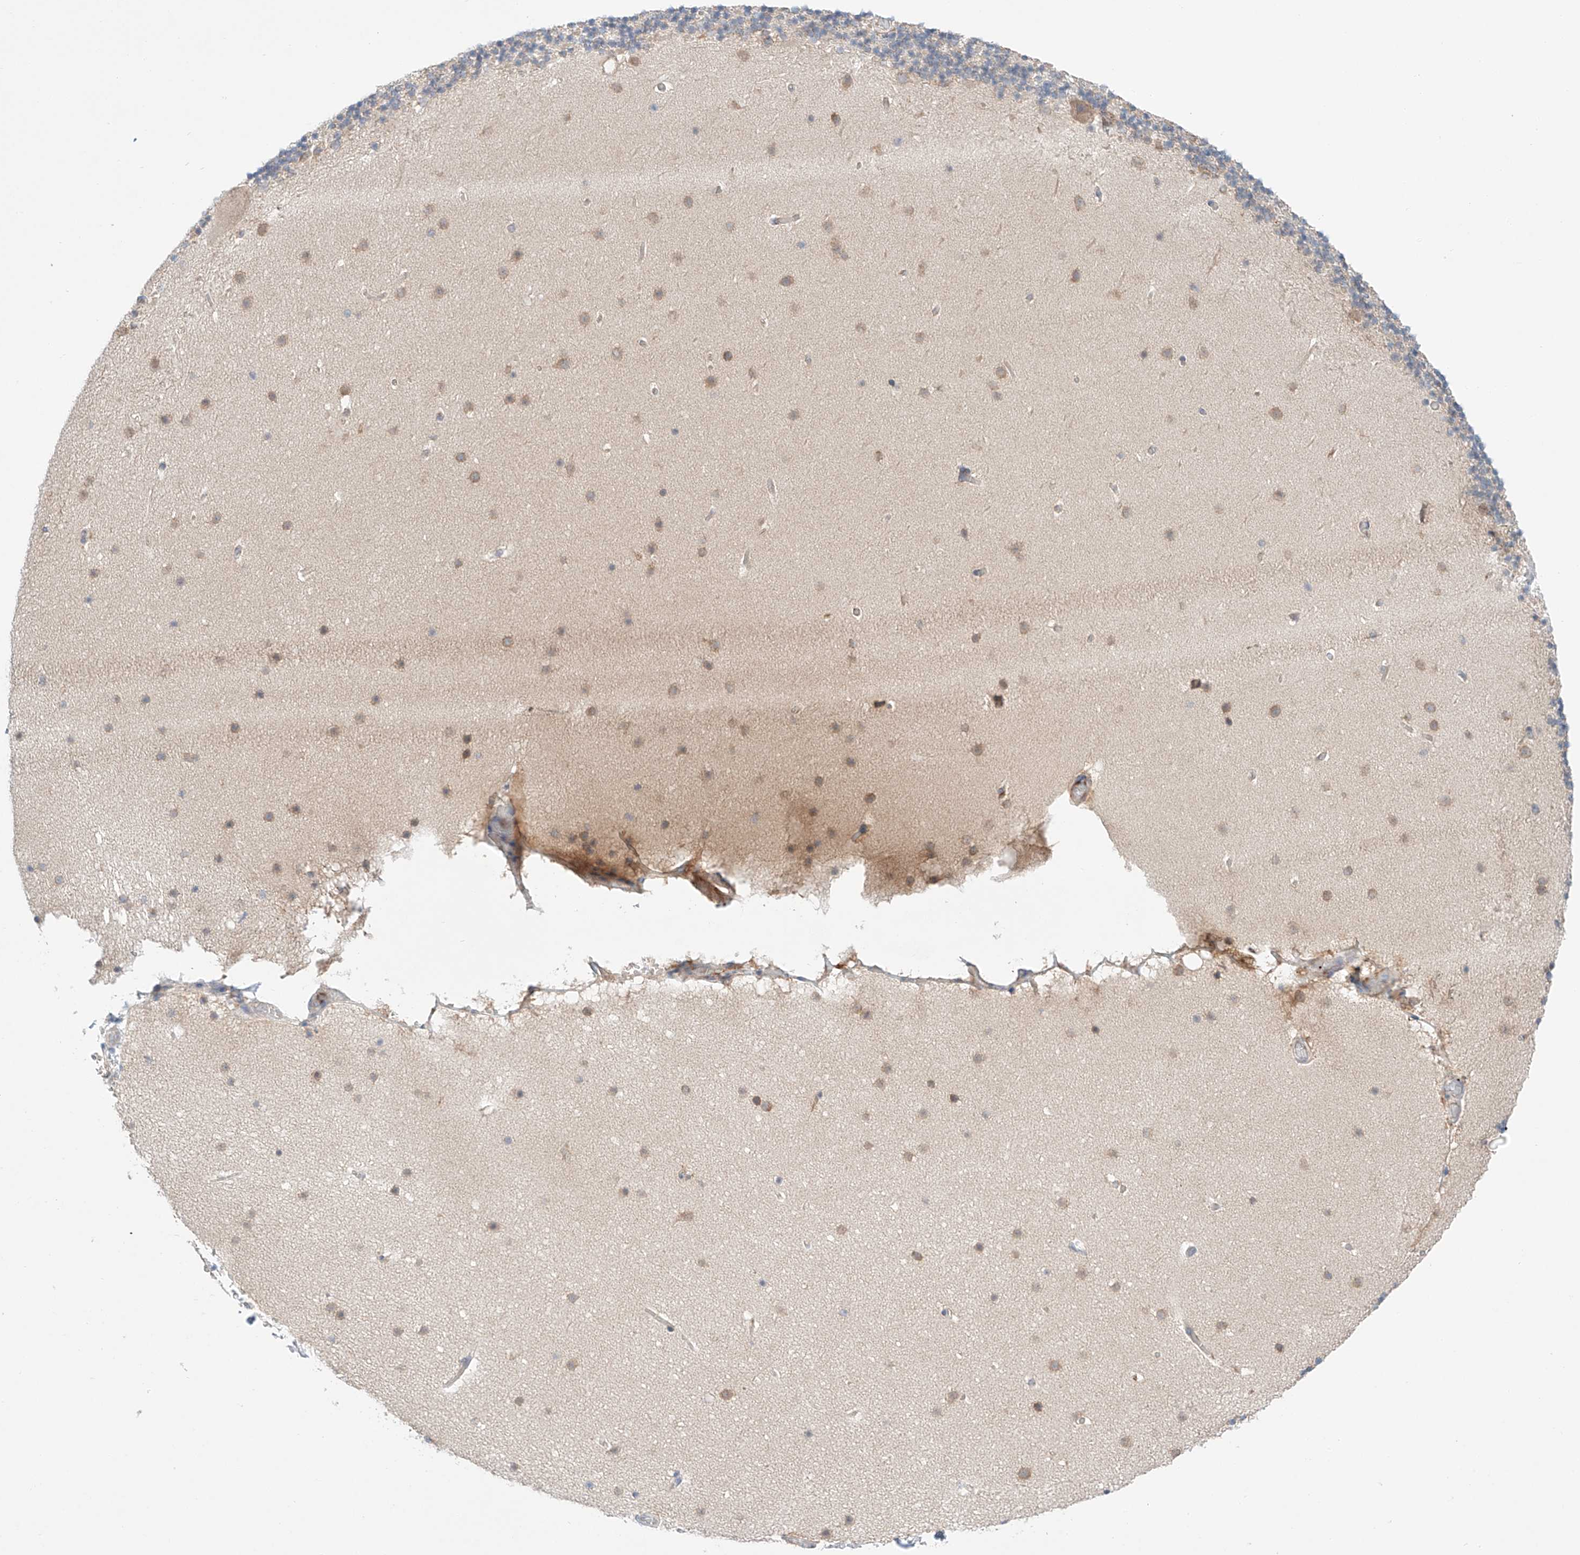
{"staining": {"intensity": "negative", "quantity": "none", "location": "none"}, "tissue": "cerebellum", "cell_type": "Cells in granular layer", "image_type": "normal", "snomed": [{"axis": "morphology", "description": "Normal tissue, NOS"}, {"axis": "topography", "description": "Cerebellum"}], "caption": "Immunohistochemistry (IHC) micrograph of unremarkable cerebellum stained for a protein (brown), which shows no expression in cells in granular layer.", "gene": "PGGT1B", "patient": {"sex": "male", "age": 57}}